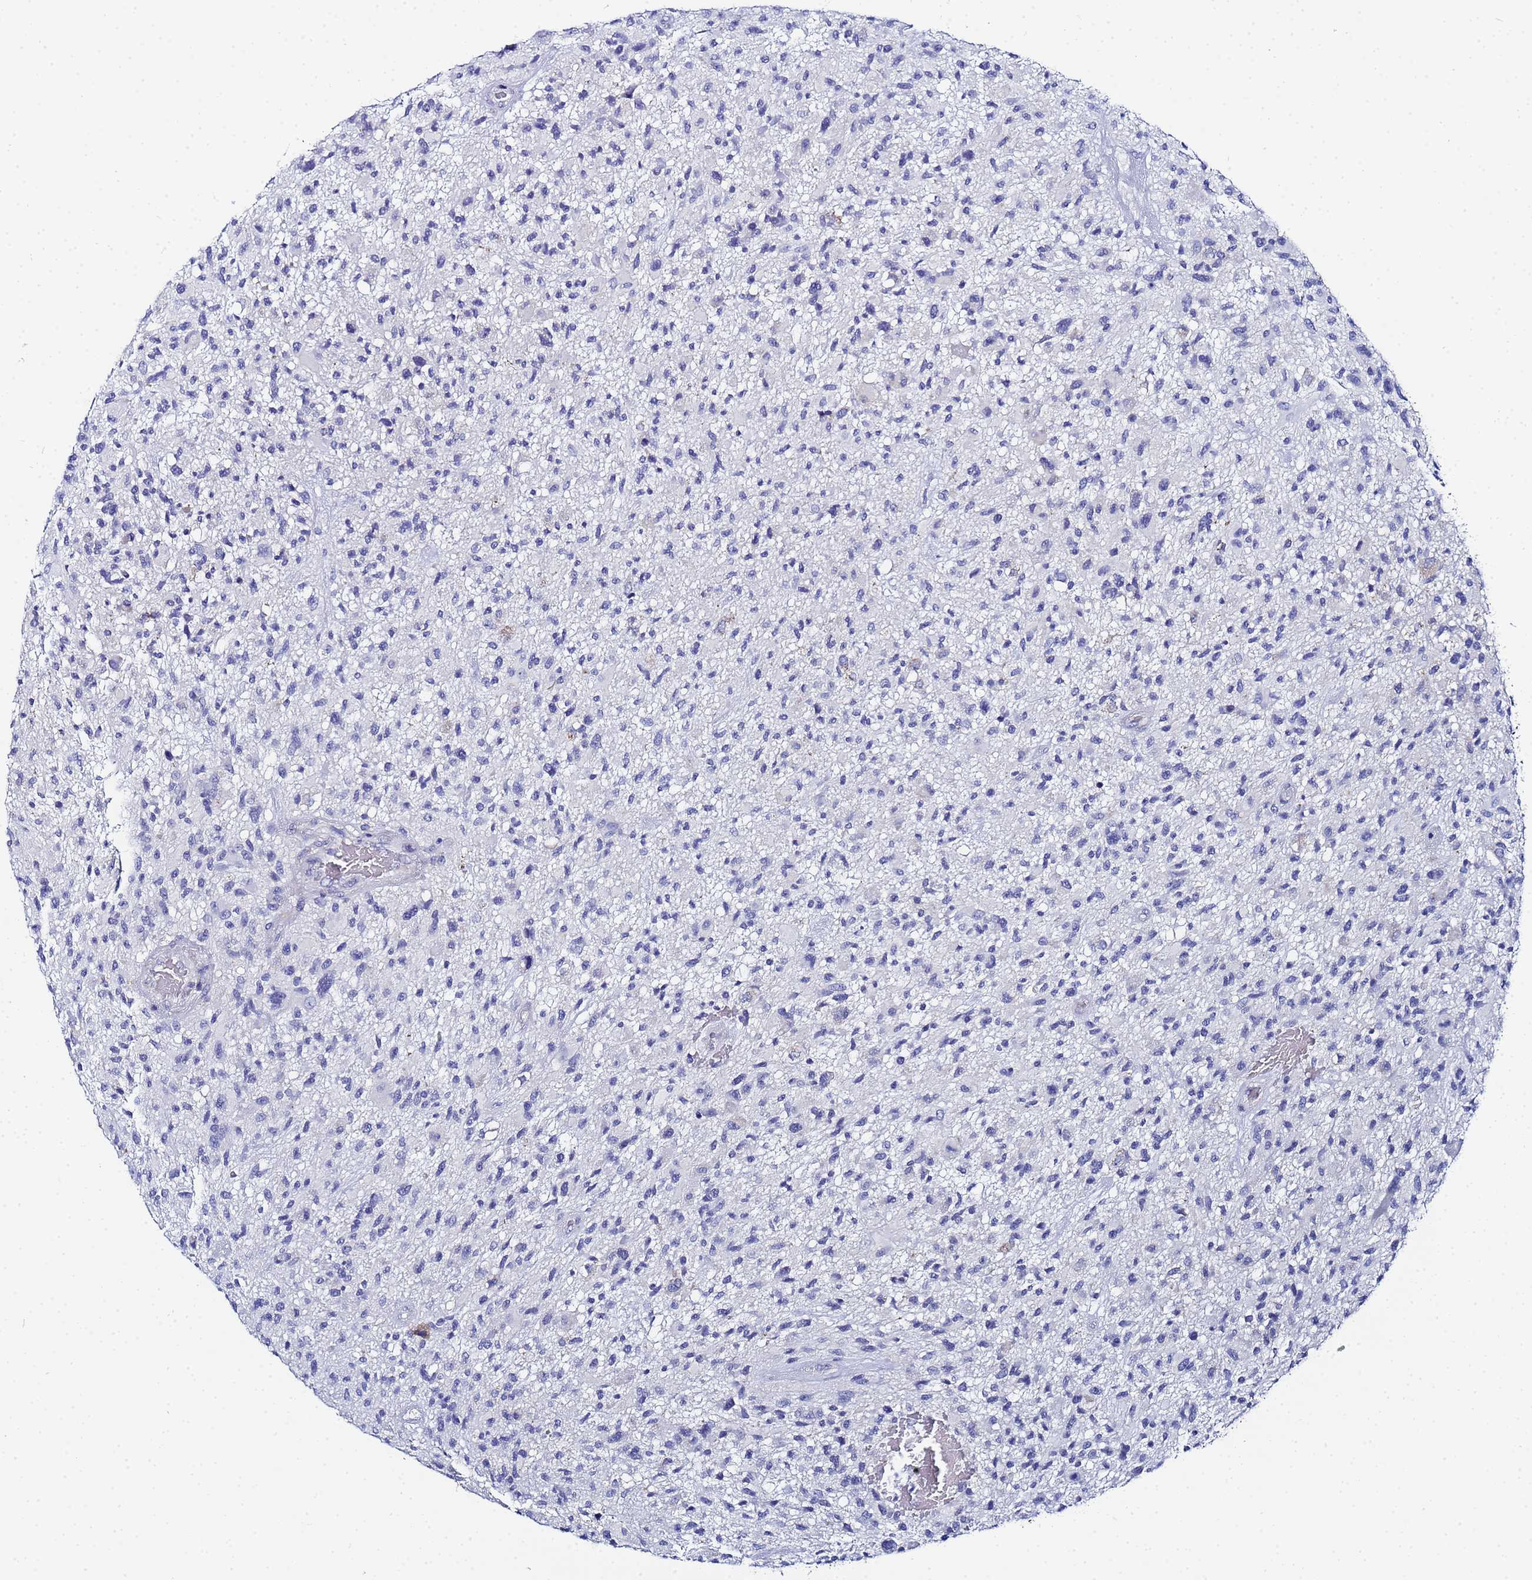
{"staining": {"intensity": "negative", "quantity": "none", "location": "none"}, "tissue": "glioma", "cell_type": "Tumor cells", "image_type": "cancer", "snomed": [{"axis": "morphology", "description": "Glioma, malignant, High grade"}, {"axis": "topography", "description": "Brain"}], "caption": "A histopathology image of high-grade glioma (malignant) stained for a protein reveals no brown staining in tumor cells. (DAB (3,3'-diaminobenzidine) IHC with hematoxylin counter stain).", "gene": "ZNF26", "patient": {"sex": "male", "age": 47}}